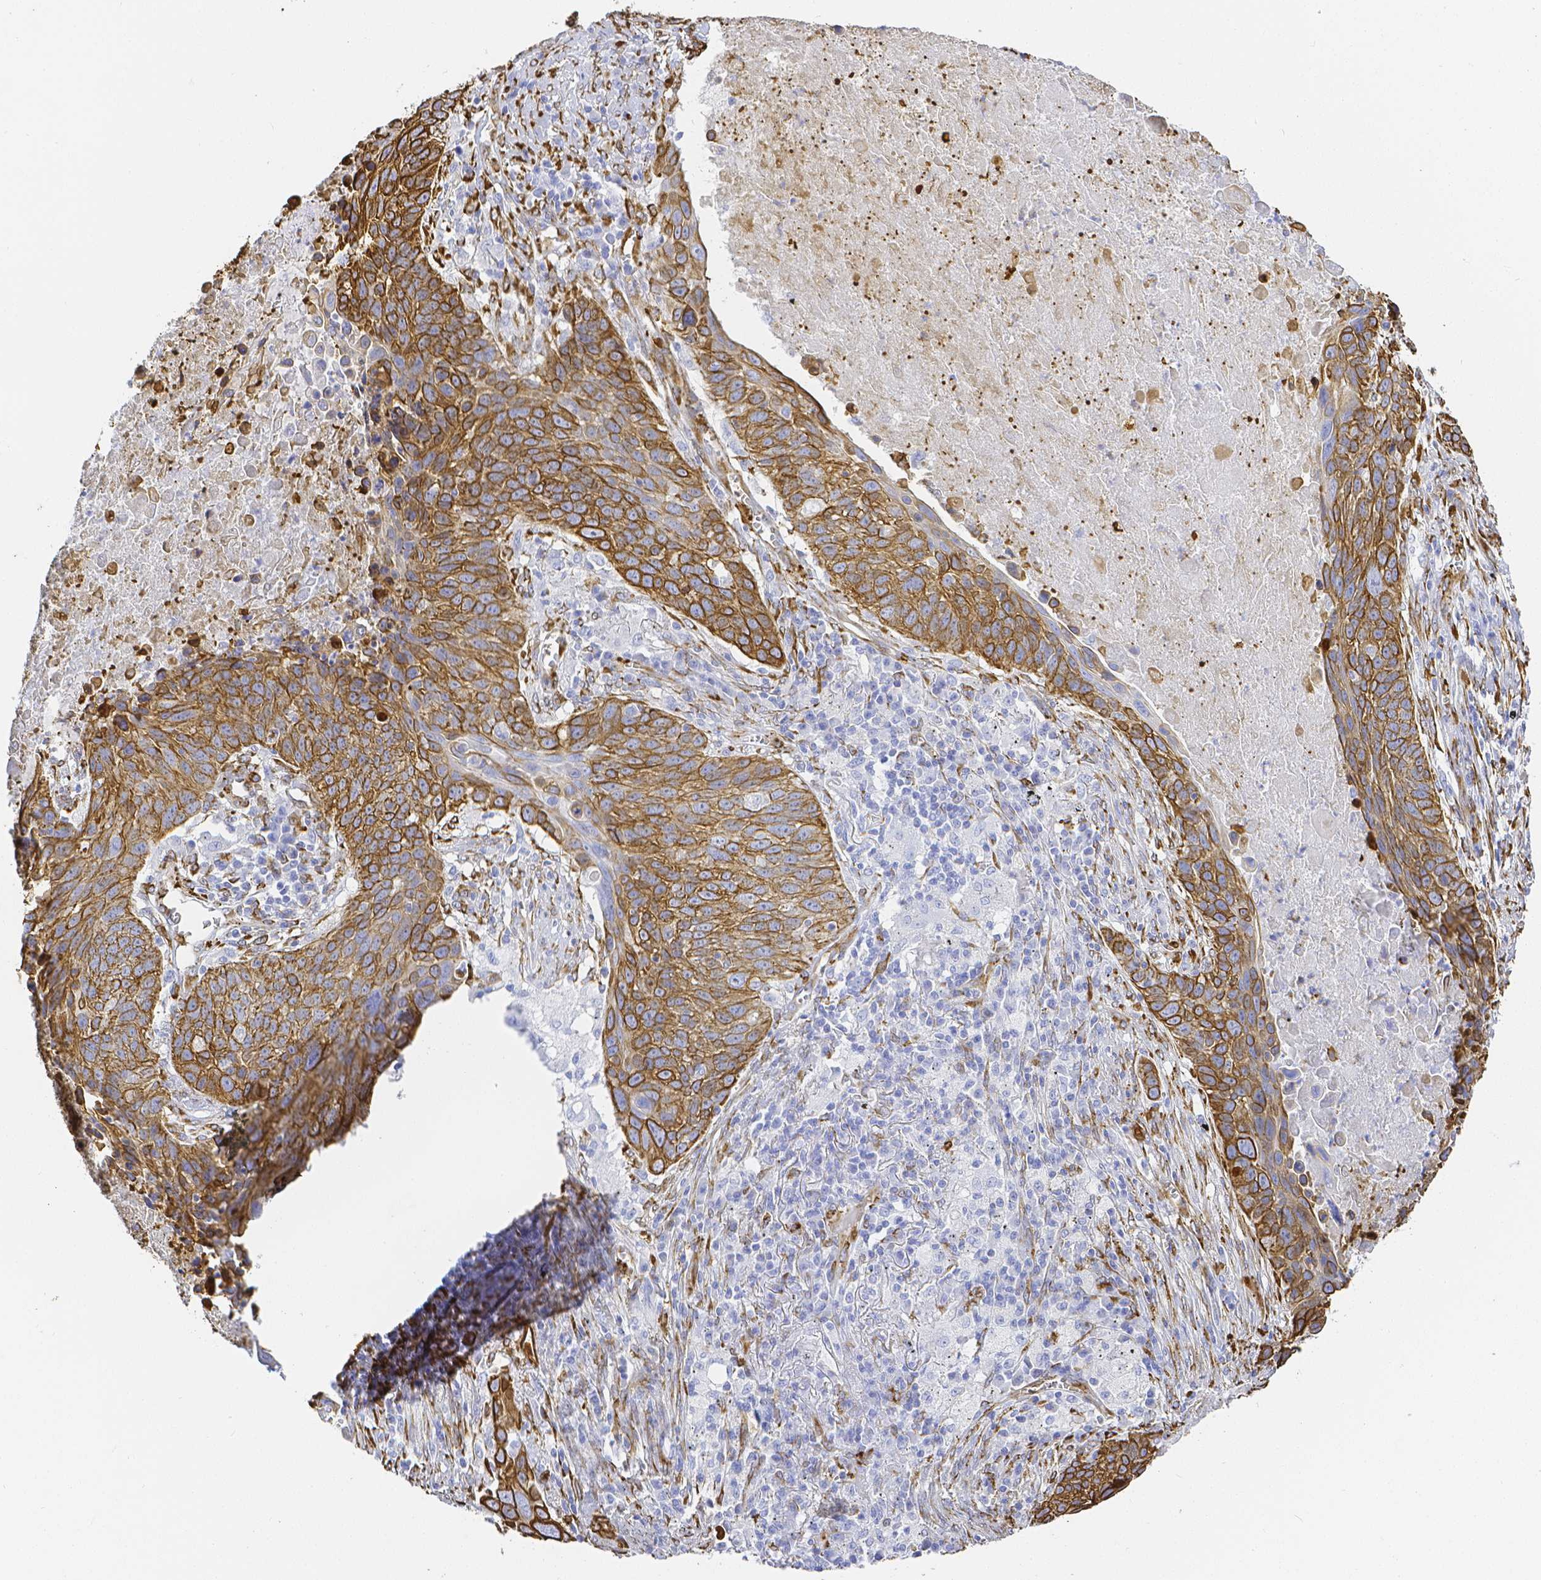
{"staining": {"intensity": "strong", "quantity": ">75%", "location": "cytoplasmic/membranous"}, "tissue": "lung cancer", "cell_type": "Tumor cells", "image_type": "cancer", "snomed": [{"axis": "morphology", "description": "Squamous cell carcinoma, NOS"}, {"axis": "topography", "description": "Lung"}], "caption": "A histopathology image showing strong cytoplasmic/membranous staining in approximately >75% of tumor cells in squamous cell carcinoma (lung), as visualized by brown immunohistochemical staining.", "gene": "SMURF1", "patient": {"sex": "male", "age": 78}}